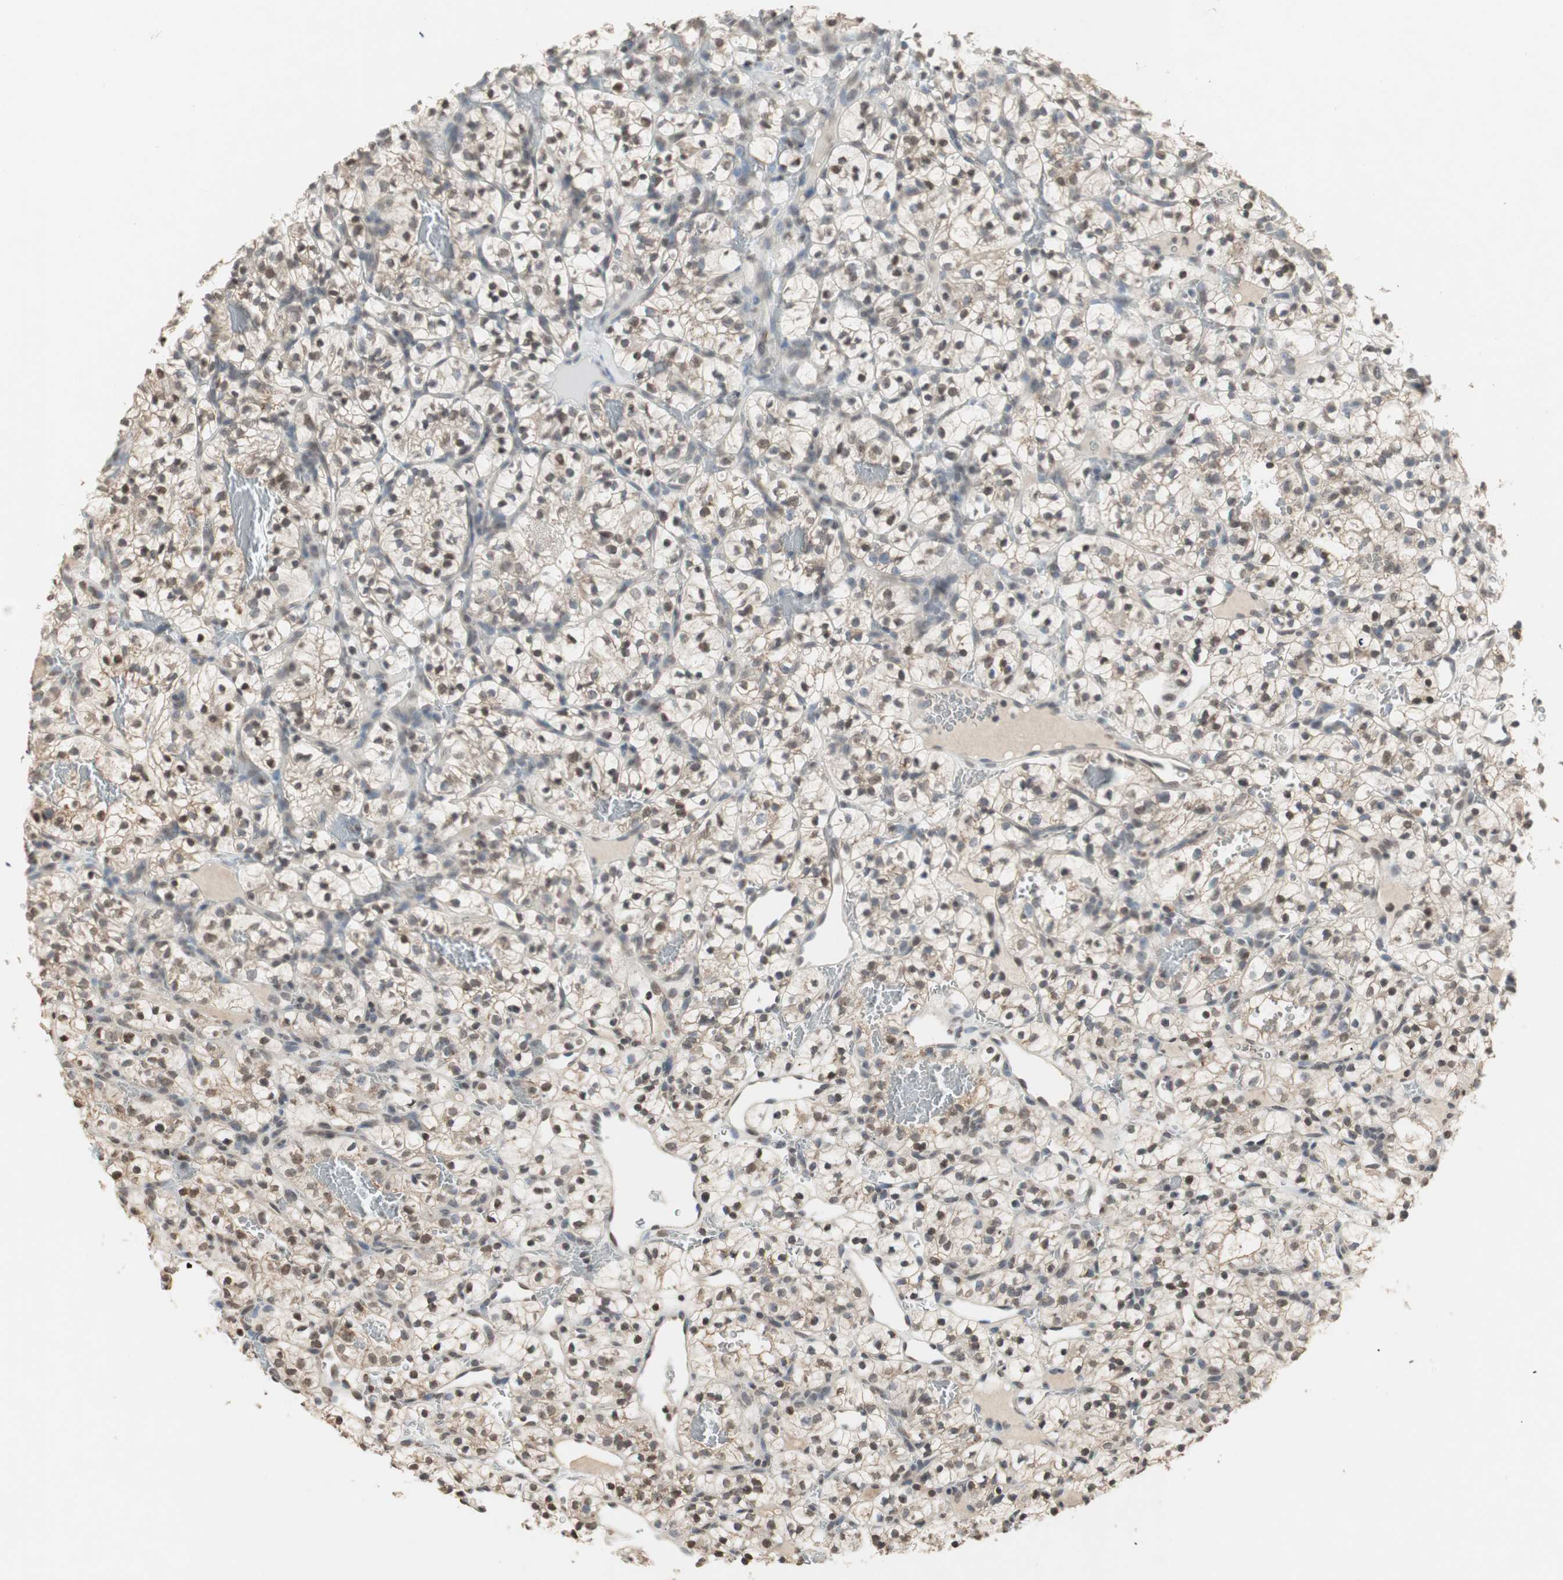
{"staining": {"intensity": "moderate", "quantity": ">75%", "location": "cytoplasmic/membranous,nuclear"}, "tissue": "renal cancer", "cell_type": "Tumor cells", "image_type": "cancer", "snomed": [{"axis": "morphology", "description": "Adenocarcinoma, NOS"}, {"axis": "topography", "description": "Kidney"}], "caption": "This is an image of IHC staining of renal cancer (adenocarcinoma), which shows moderate positivity in the cytoplasmic/membranous and nuclear of tumor cells.", "gene": "PRELID1", "patient": {"sex": "female", "age": 57}}